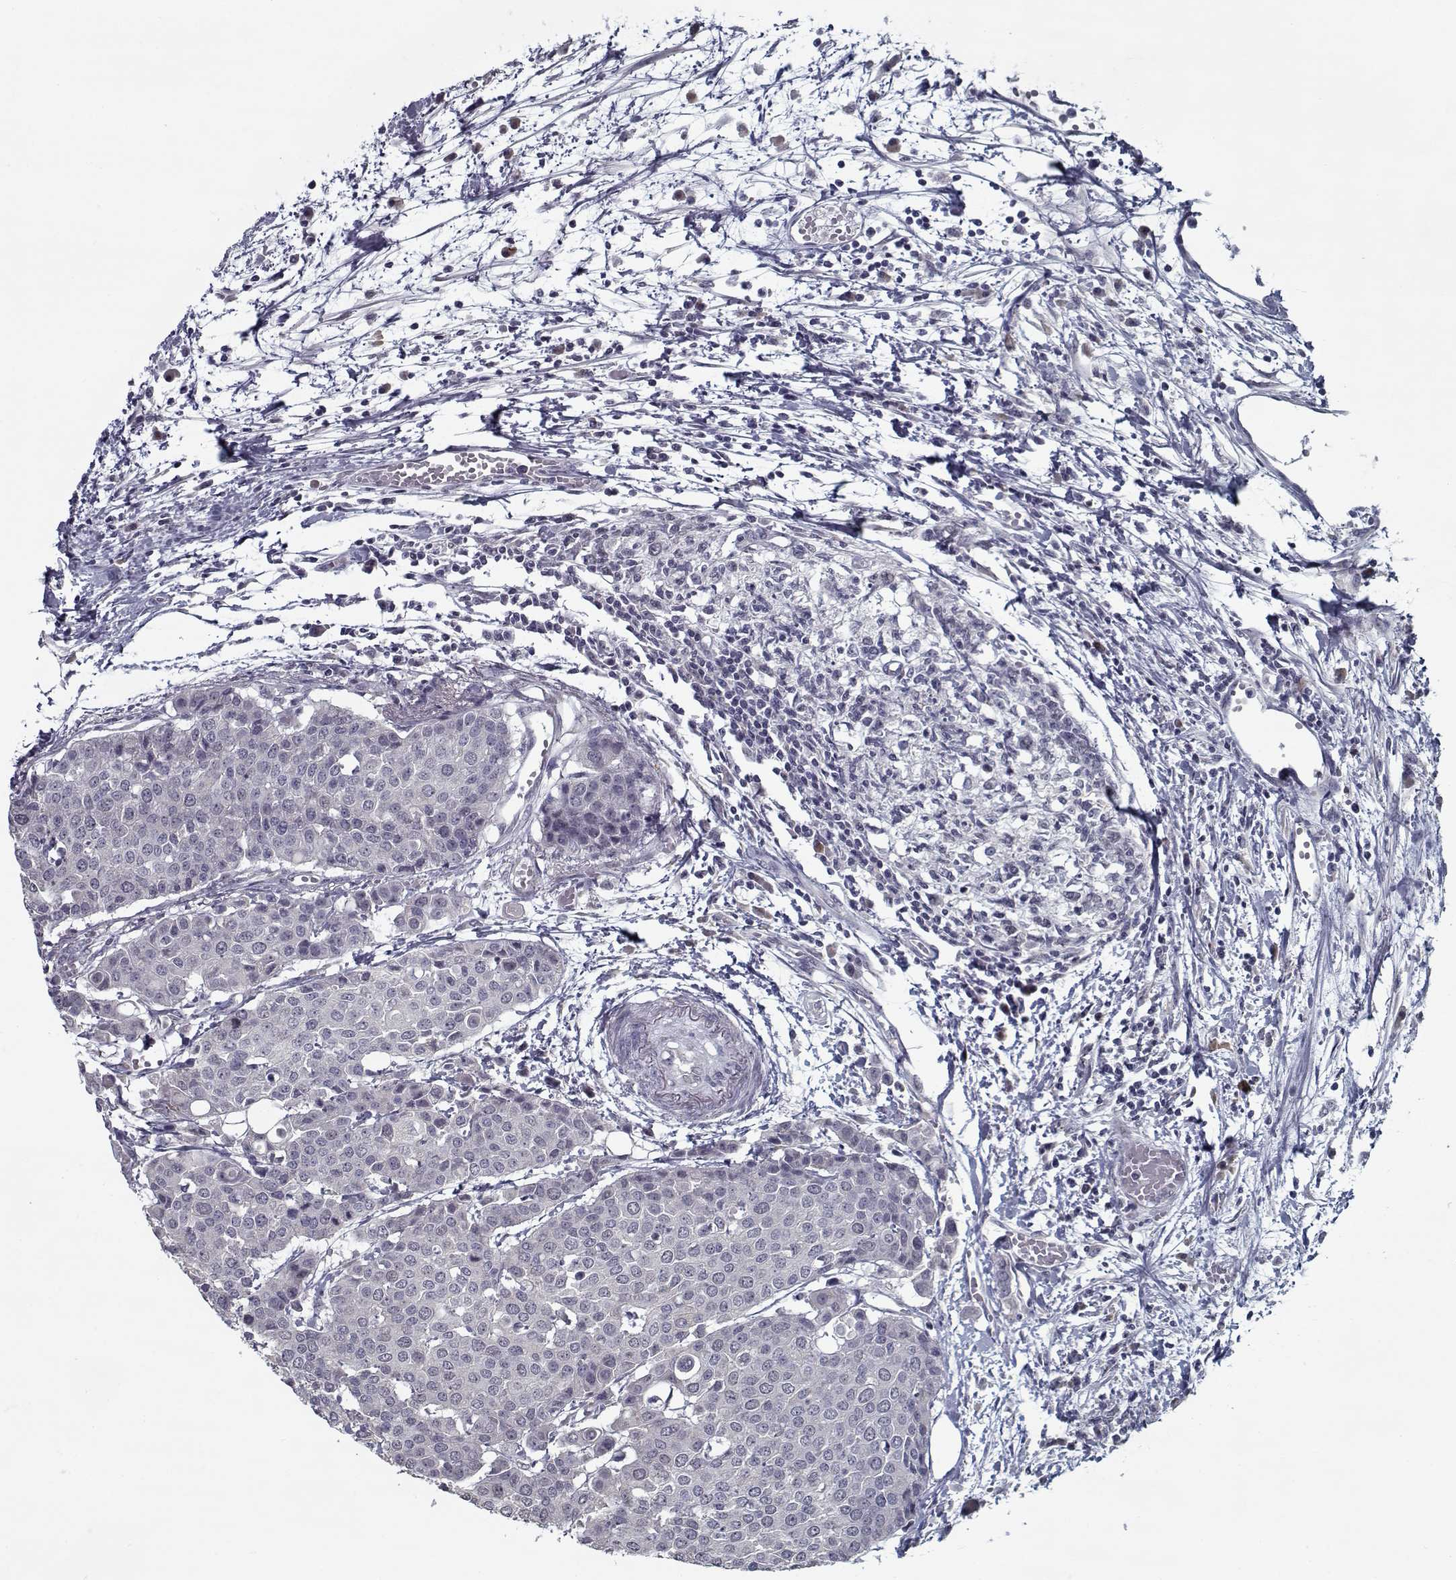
{"staining": {"intensity": "negative", "quantity": "none", "location": "none"}, "tissue": "carcinoid", "cell_type": "Tumor cells", "image_type": "cancer", "snomed": [{"axis": "morphology", "description": "Carcinoid, malignant, NOS"}, {"axis": "topography", "description": "Colon"}], "caption": "An IHC photomicrograph of malignant carcinoid is shown. There is no staining in tumor cells of malignant carcinoid.", "gene": "SEC16B", "patient": {"sex": "male", "age": 81}}